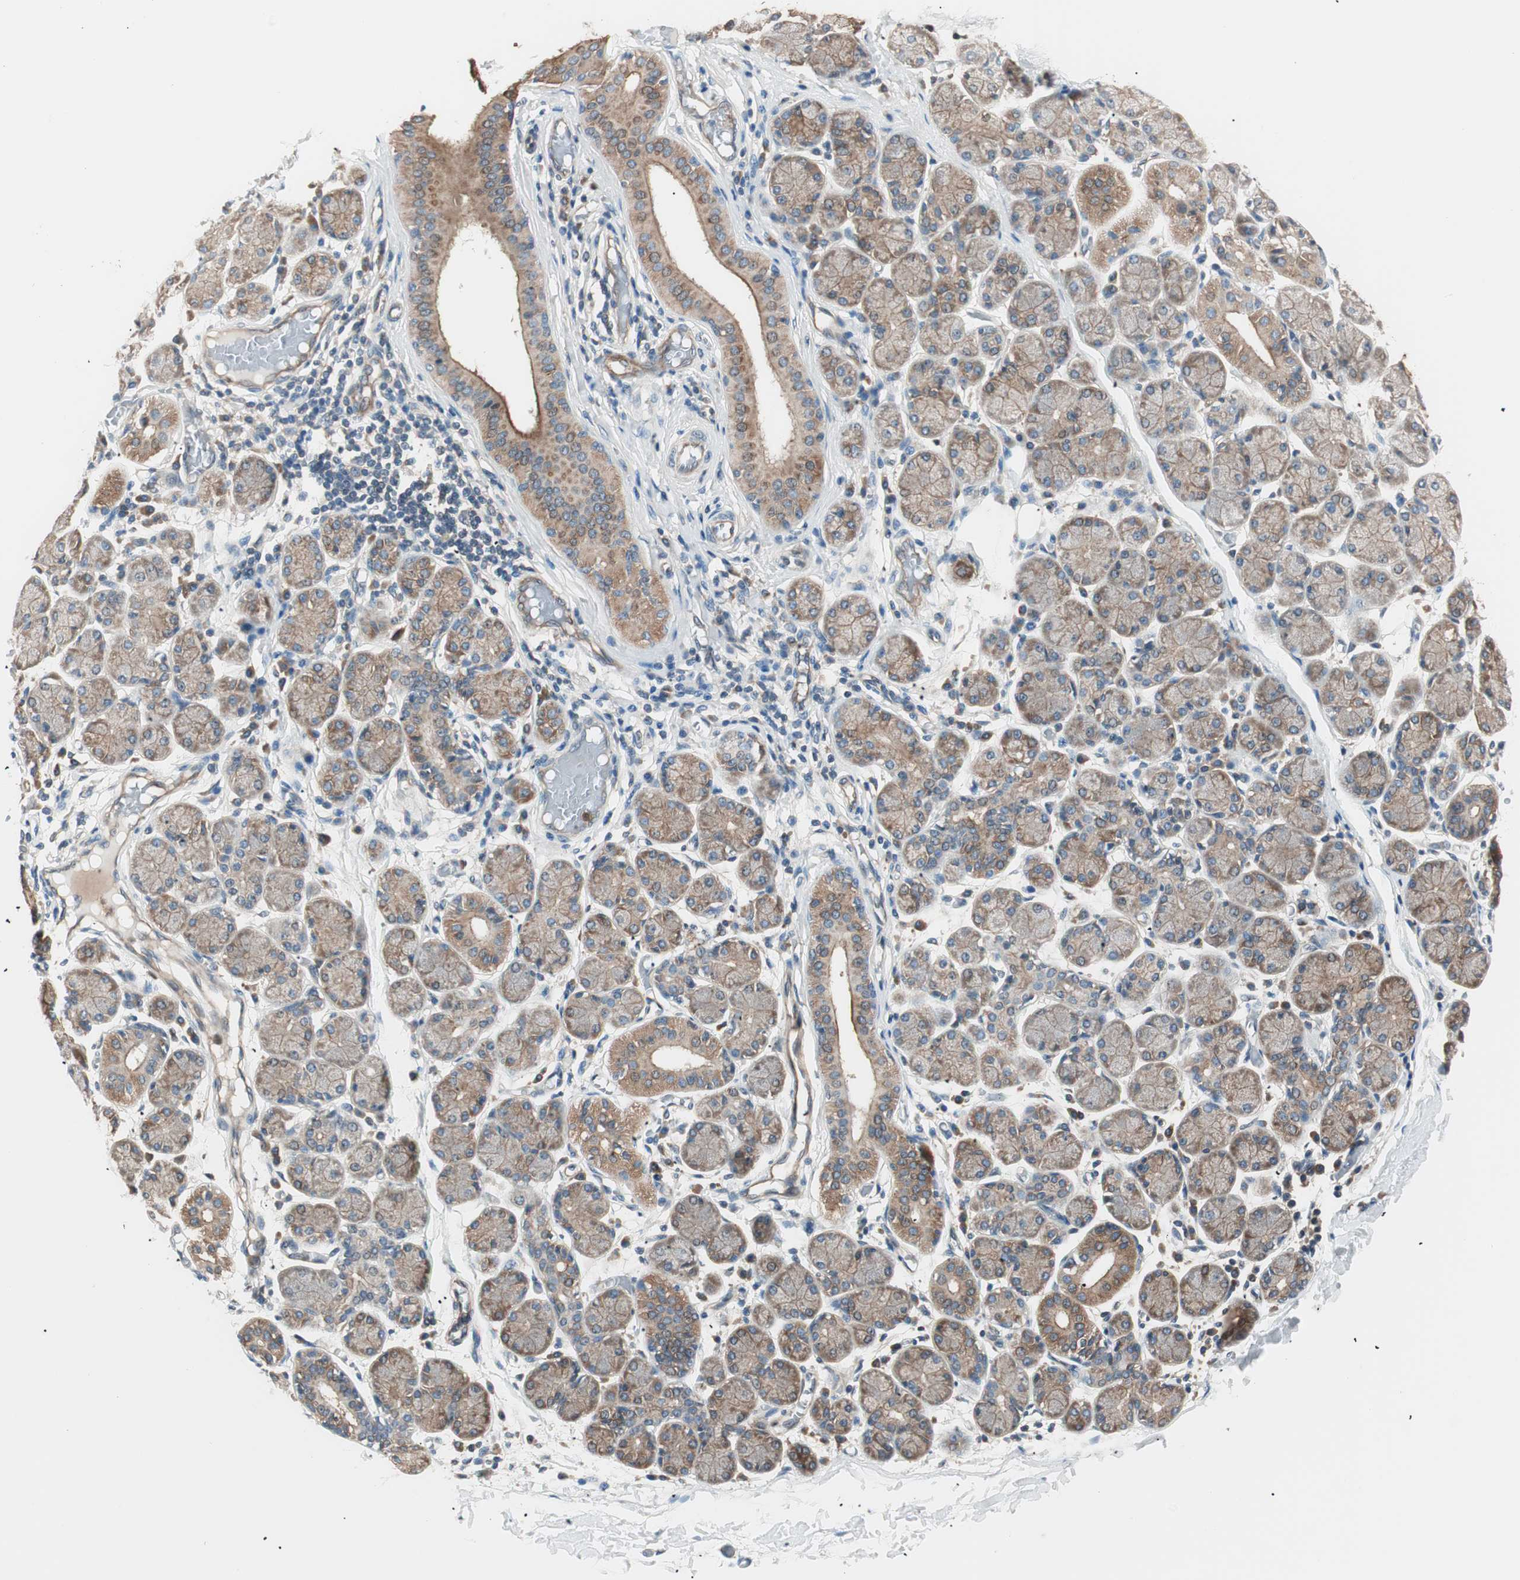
{"staining": {"intensity": "moderate", "quantity": ">75%", "location": "cytoplasmic/membranous"}, "tissue": "salivary gland", "cell_type": "Glandular cells", "image_type": "normal", "snomed": [{"axis": "morphology", "description": "Normal tissue, NOS"}, {"axis": "topography", "description": "Salivary gland"}], "caption": "A histopathology image showing moderate cytoplasmic/membranous positivity in about >75% of glandular cells in unremarkable salivary gland, as visualized by brown immunohistochemical staining.", "gene": "TSG101", "patient": {"sex": "female", "age": 24}}